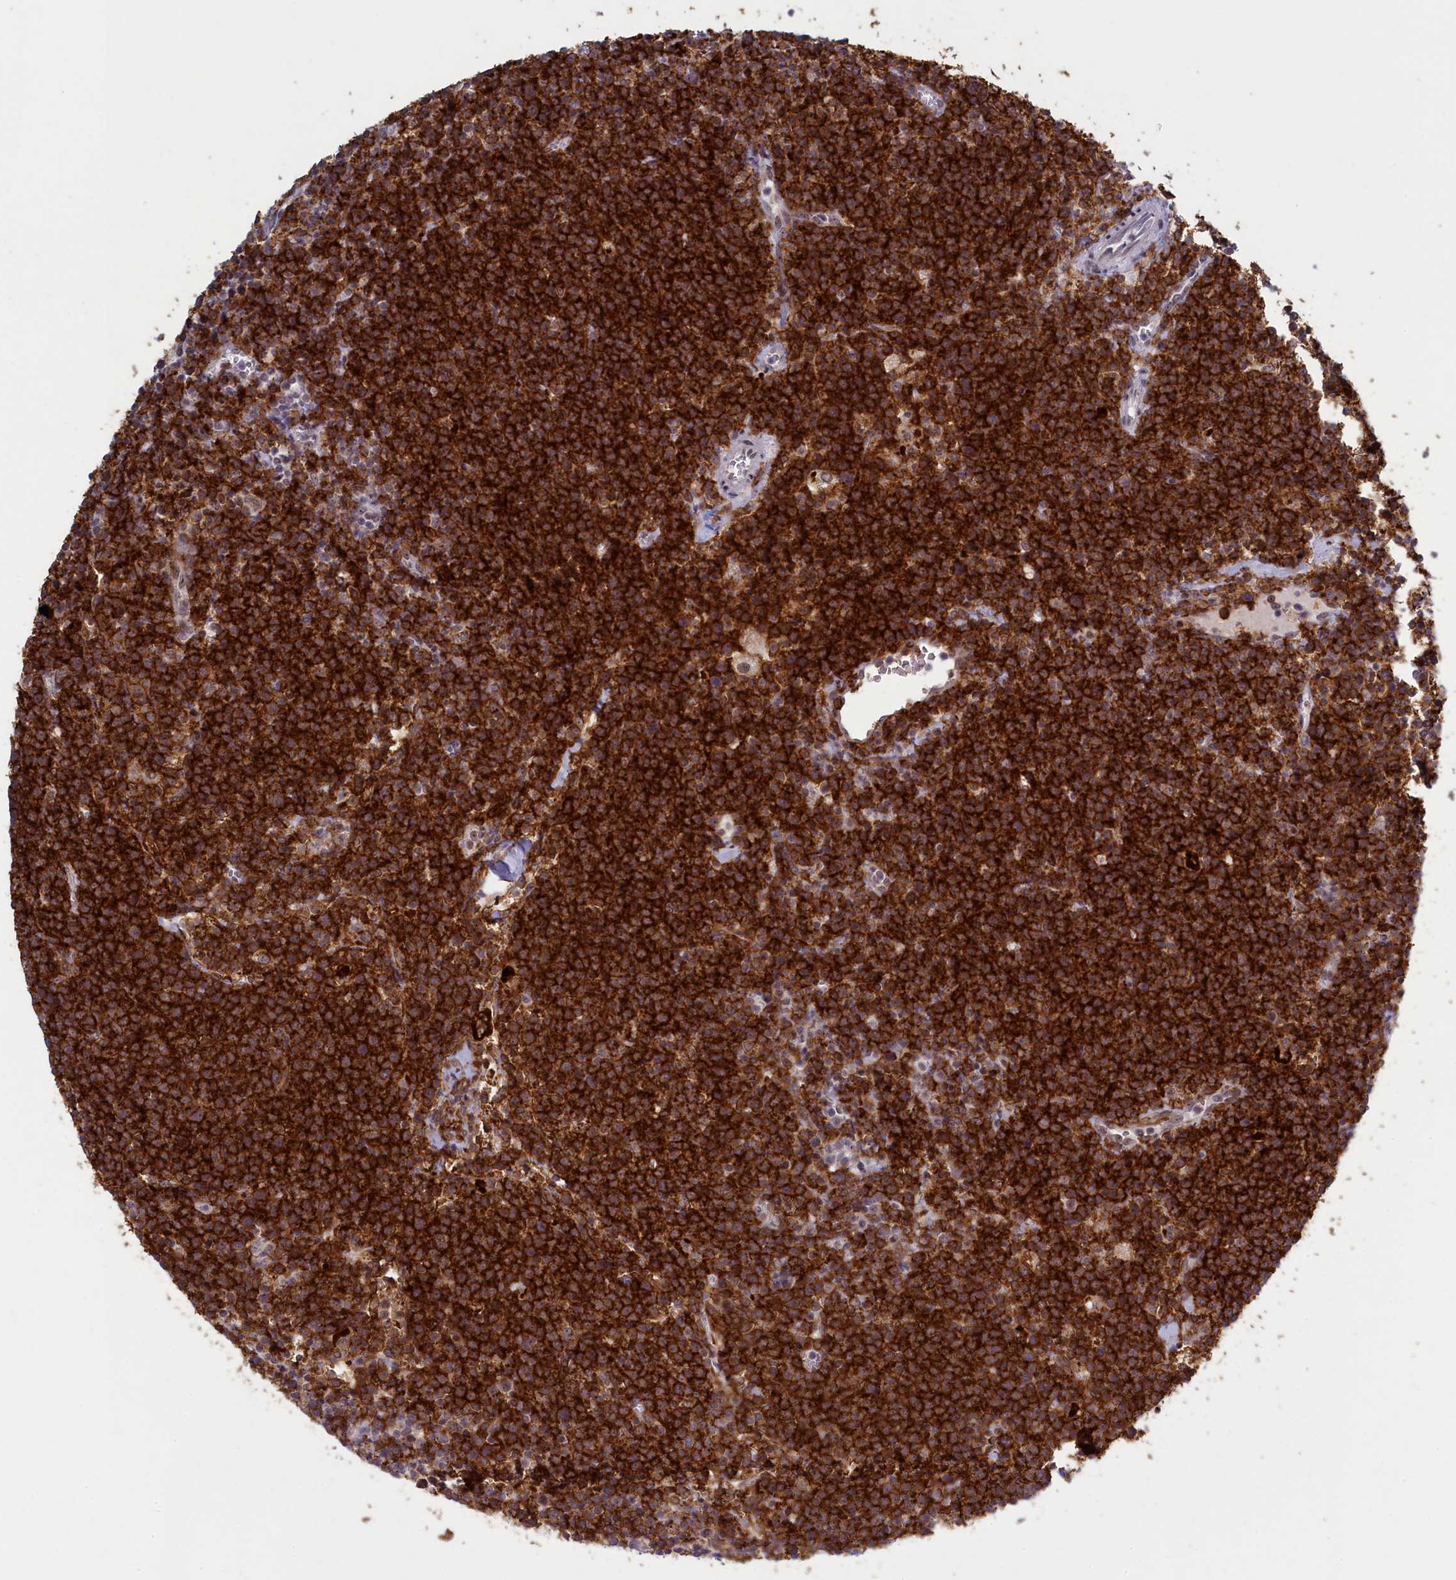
{"staining": {"intensity": "strong", "quantity": ">75%", "location": "cytoplasmic/membranous"}, "tissue": "lymphoma", "cell_type": "Tumor cells", "image_type": "cancer", "snomed": [{"axis": "morphology", "description": "Malignant lymphoma, non-Hodgkin's type, High grade"}, {"axis": "topography", "description": "Lymph node"}], "caption": "Human high-grade malignant lymphoma, non-Hodgkin's type stained with a protein marker reveals strong staining in tumor cells.", "gene": "ATF7IP2", "patient": {"sex": "male", "age": 61}}